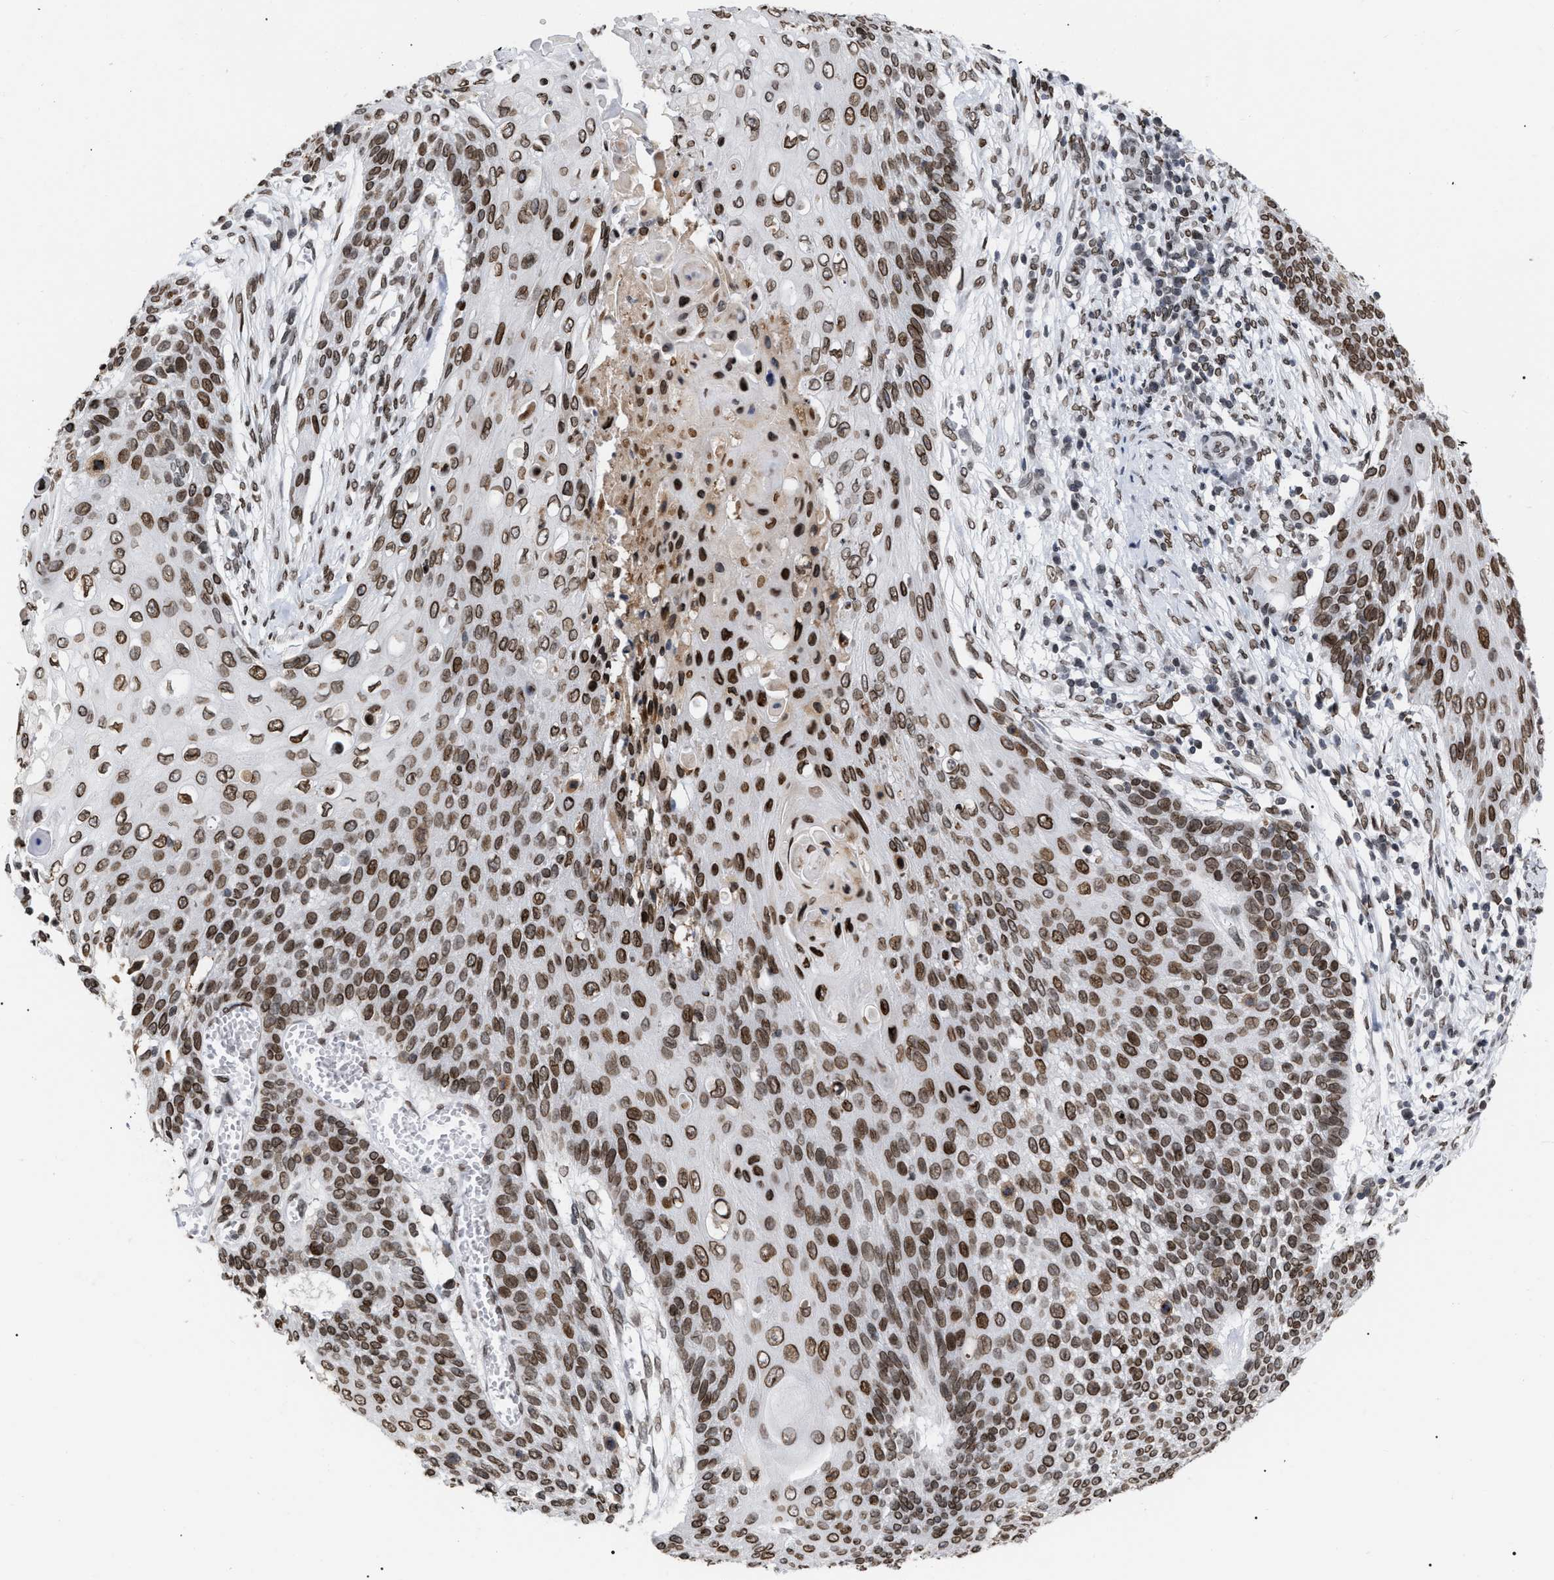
{"staining": {"intensity": "moderate", "quantity": ">75%", "location": "cytoplasmic/membranous,nuclear"}, "tissue": "cervical cancer", "cell_type": "Tumor cells", "image_type": "cancer", "snomed": [{"axis": "morphology", "description": "Squamous cell carcinoma, NOS"}, {"axis": "topography", "description": "Cervix"}], "caption": "Immunohistochemistry photomicrograph of cervical cancer stained for a protein (brown), which shows medium levels of moderate cytoplasmic/membranous and nuclear positivity in approximately >75% of tumor cells.", "gene": "TPR", "patient": {"sex": "female", "age": 39}}